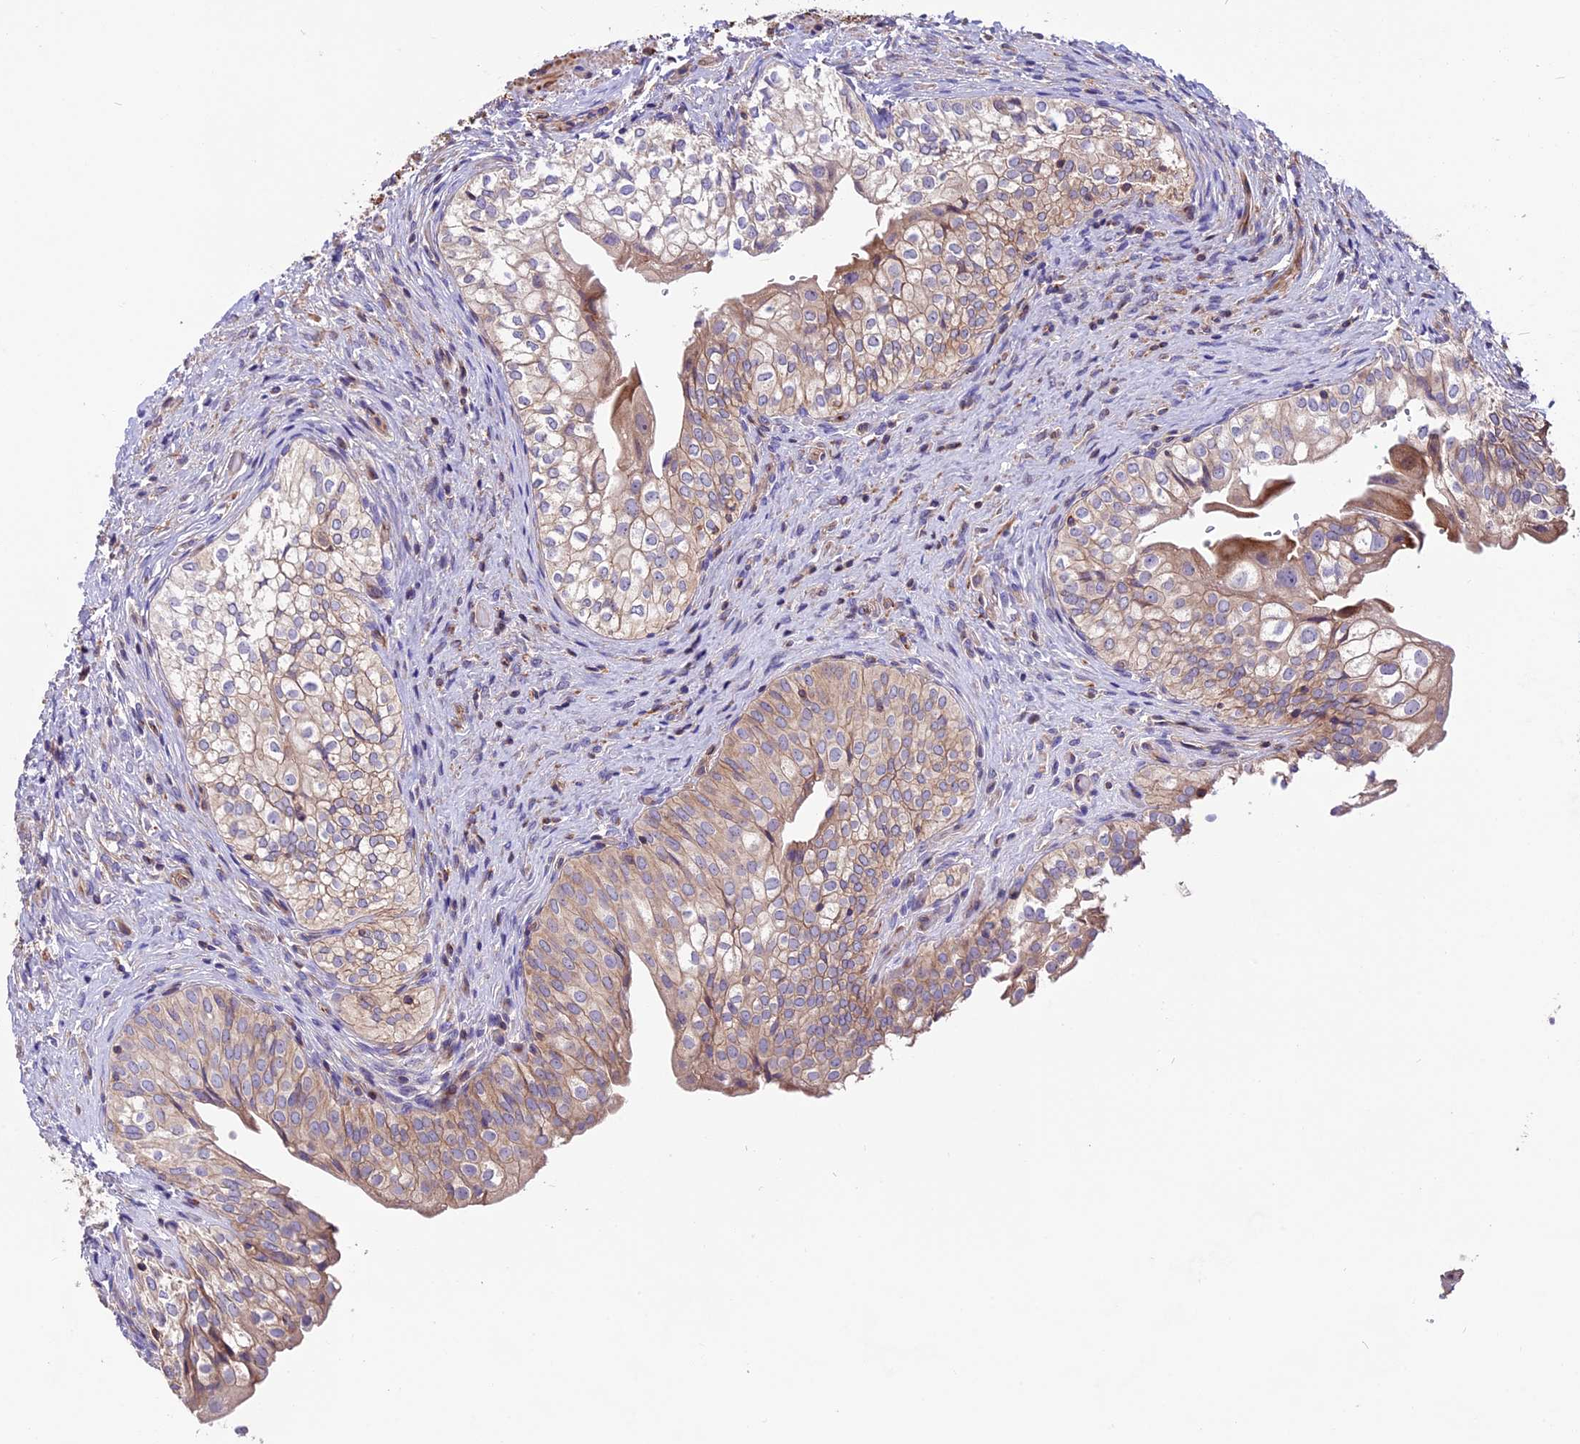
{"staining": {"intensity": "moderate", "quantity": "25%-75%", "location": "cytoplasmic/membranous"}, "tissue": "urinary bladder", "cell_type": "Urothelial cells", "image_type": "normal", "snomed": [{"axis": "morphology", "description": "Normal tissue, NOS"}, {"axis": "topography", "description": "Urinary bladder"}], "caption": "Immunohistochemical staining of unremarkable human urinary bladder demonstrates 25%-75% levels of moderate cytoplasmic/membranous protein staining in about 25%-75% of urothelial cells.", "gene": "ANO3", "patient": {"sex": "male", "age": 55}}